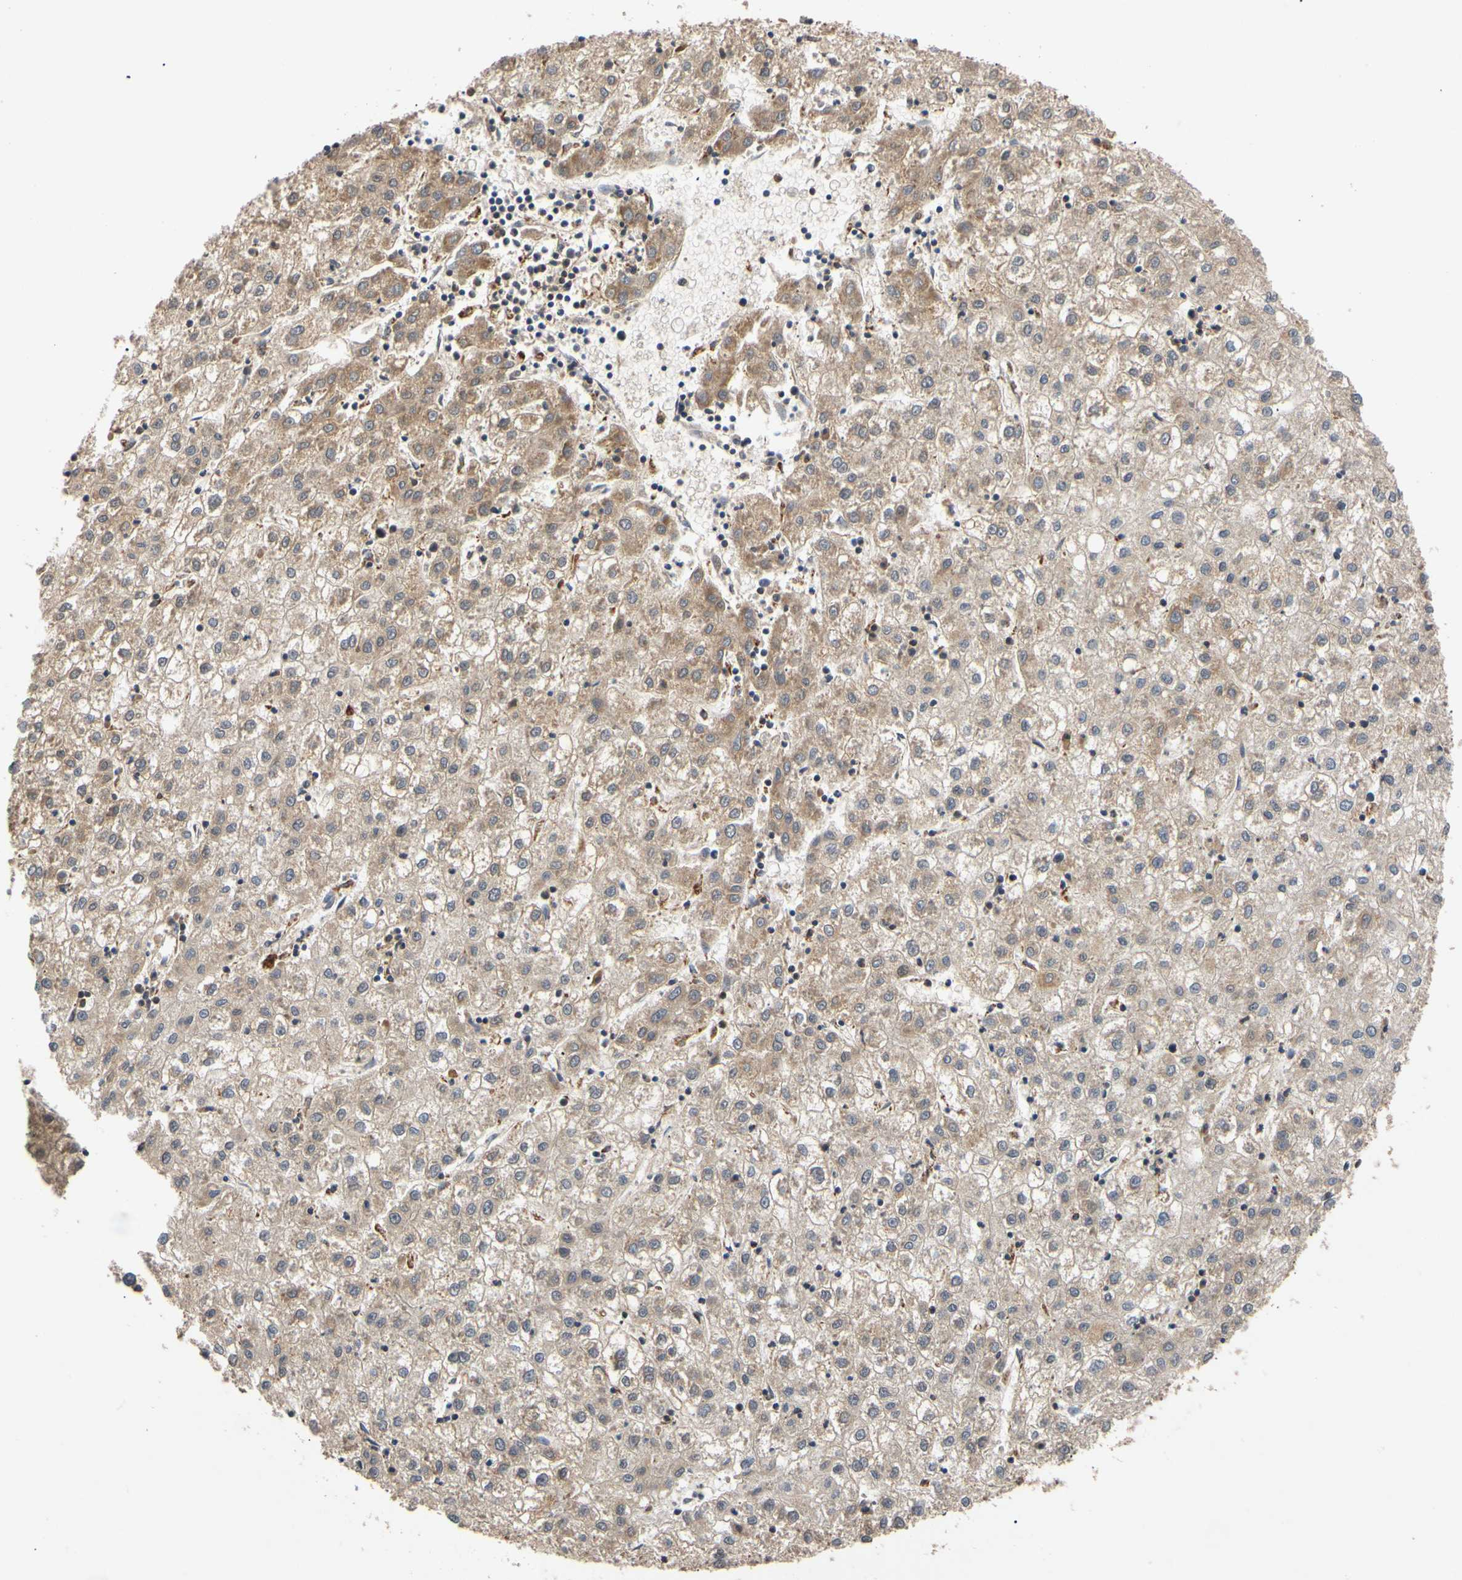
{"staining": {"intensity": "weak", "quantity": ">75%", "location": "cytoplasmic/membranous"}, "tissue": "liver cancer", "cell_type": "Tumor cells", "image_type": "cancer", "snomed": [{"axis": "morphology", "description": "Carcinoma, Hepatocellular, NOS"}, {"axis": "topography", "description": "Liver"}], "caption": "Immunohistochemistry histopathology image of neoplastic tissue: liver cancer stained using immunohistochemistry exhibits low levels of weak protein expression localized specifically in the cytoplasmic/membranous of tumor cells, appearing as a cytoplasmic/membranous brown color.", "gene": "MRPS22", "patient": {"sex": "male", "age": 72}}